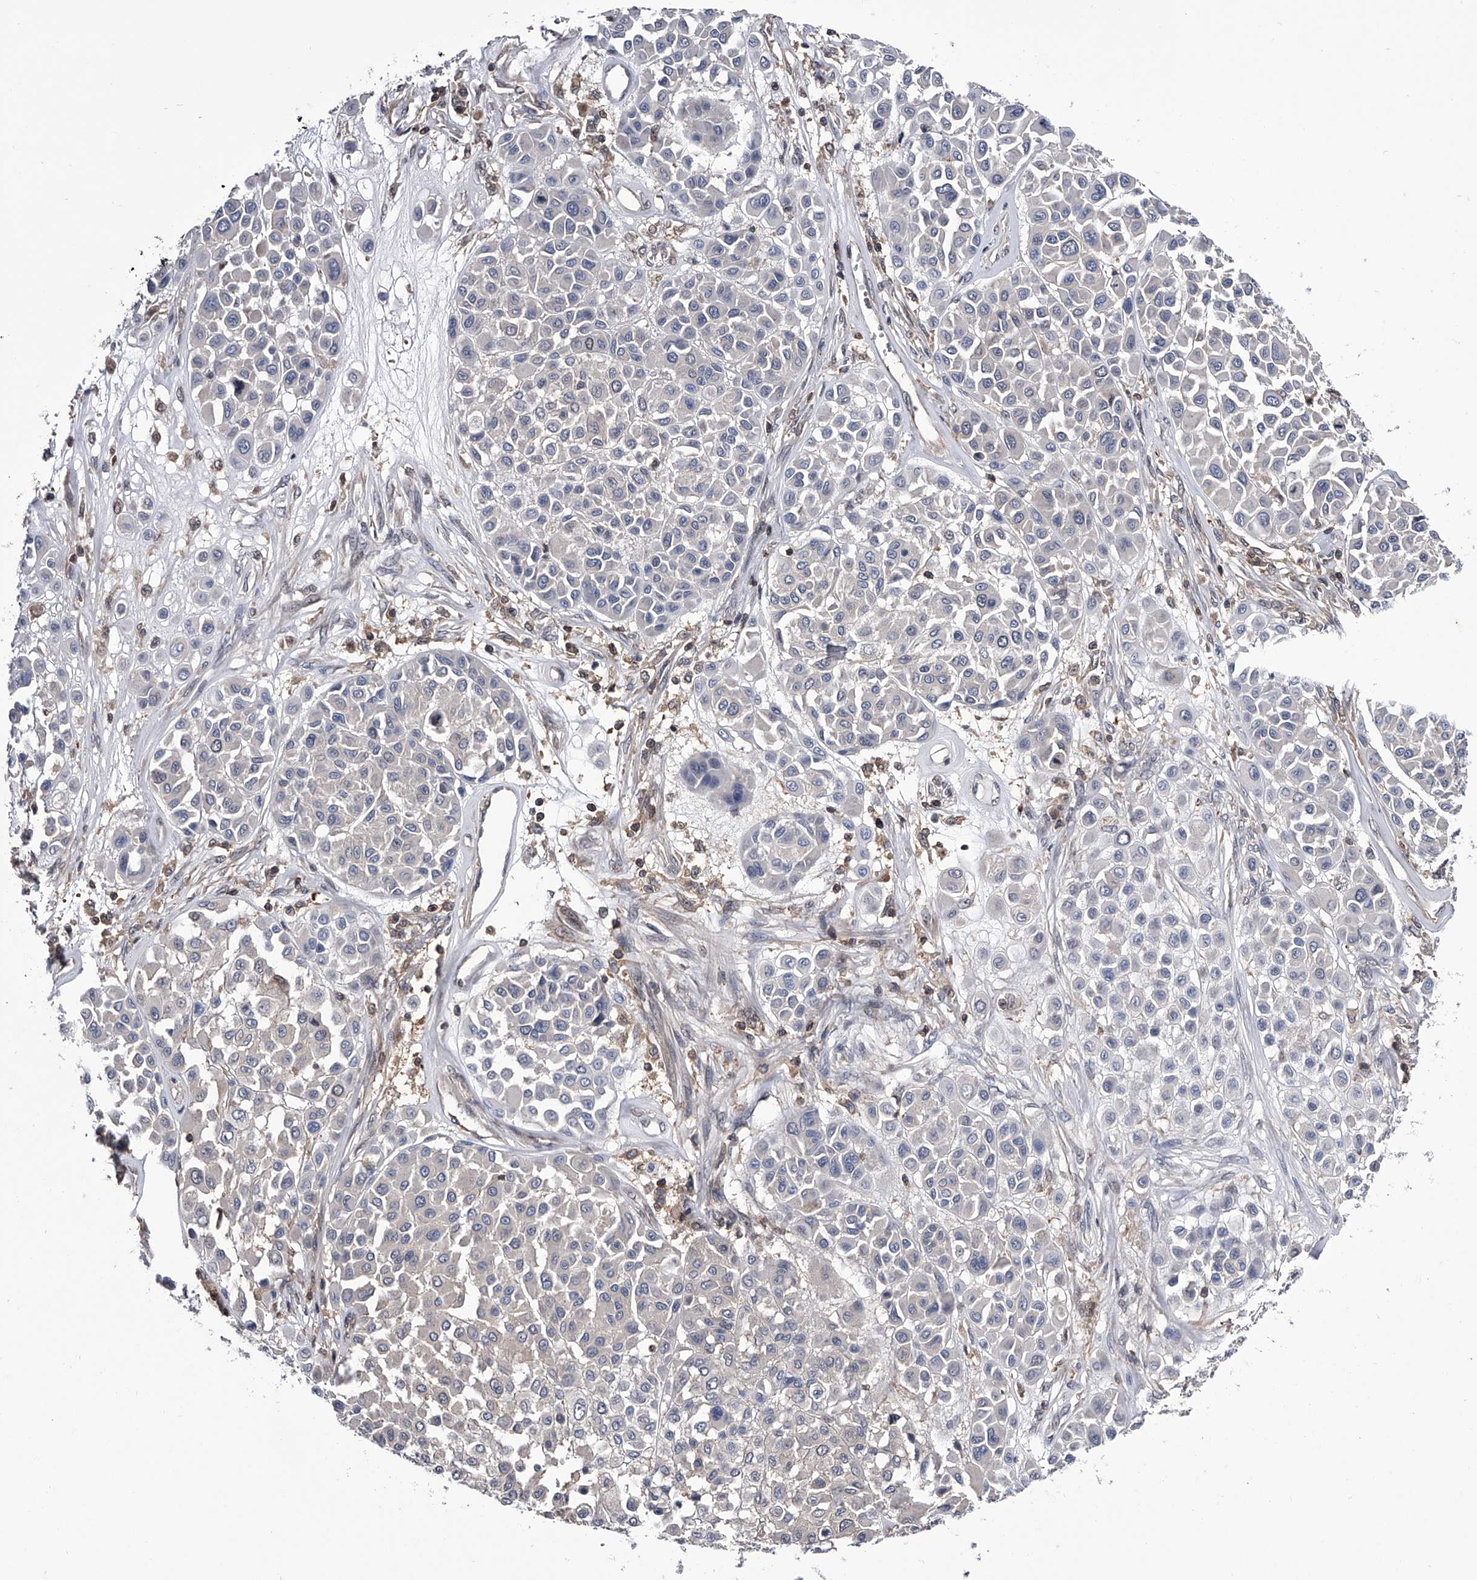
{"staining": {"intensity": "negative", "quantity": "none", "location": "none"}, "tissue": "melanoma", "cell_type": "Tumor cells", "image_type": "cancer", "snomed": [{"axis": "morphology", "description": "Malignant melanoma, Metastatic site"}, {"axis": "topography", "description": "Soft tissue"}], "caption": "IHC histopathology image of malignant melanoma (metastatic site) stained for a protein (brown), which exhibits no expression in tumor cells.", "gene": "PAN3", "patient": {"sex": "male", "age": 41}}